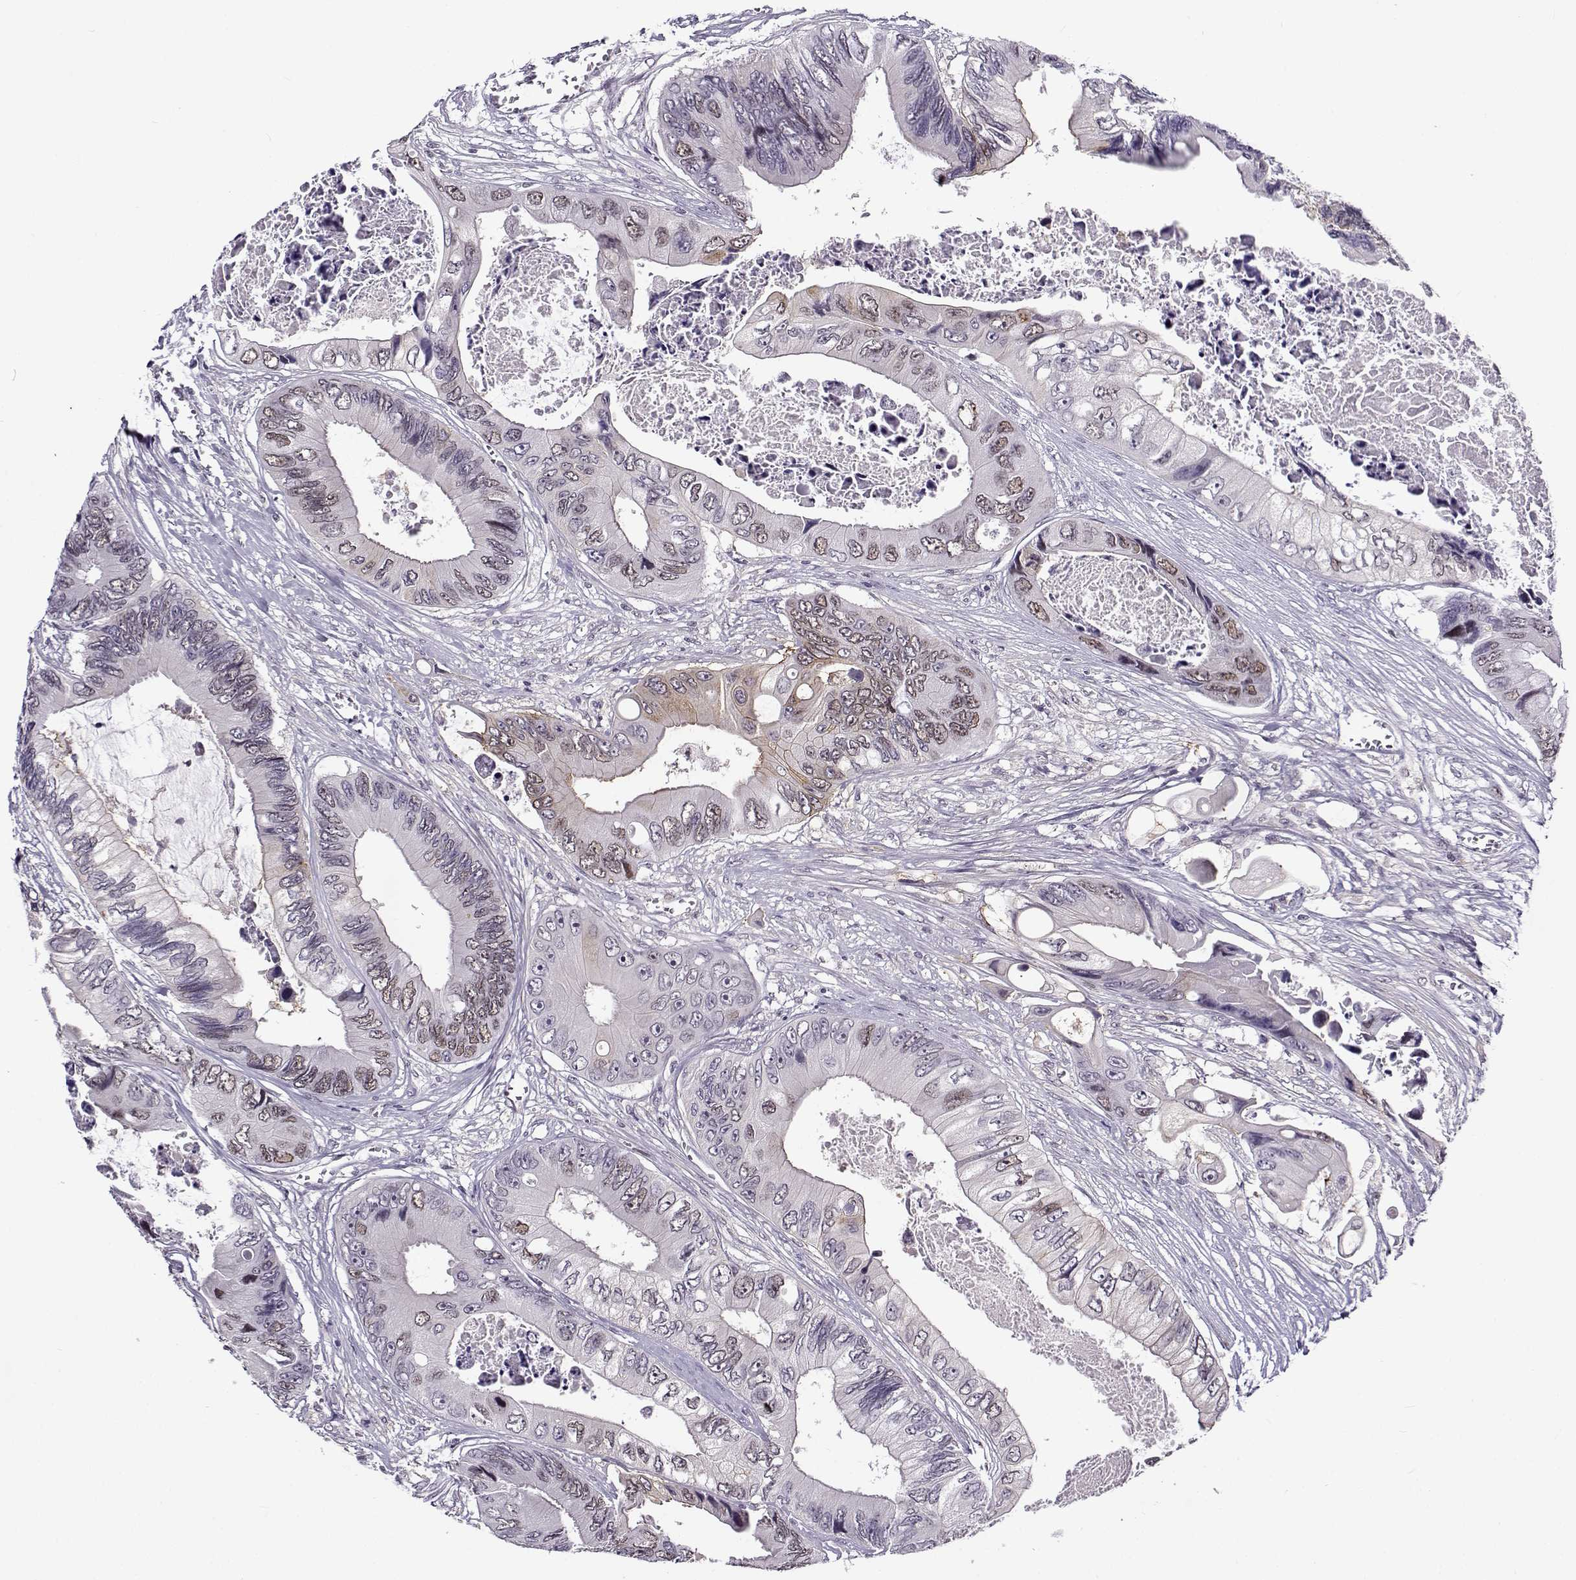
{"staining": {"intensity": "weak", "quantity": "<25%", "location": "cytoplasmic/membranous"}, "tissue": "colorectal cancer", "cell_type": "Tumor cells", "image_type": "cancer", "snomed": [{"axis": "morphology", "description": "Adenocarcinoma, NOS"}, {"axis": "topography", "description": "Rectum"}], "caption": "Immunohistochemical staining of colorectal cancer exhibits no significant positivity in tumor cells.", "gene": "BACH1", "patient": {"sex": "male", "age": 63}}